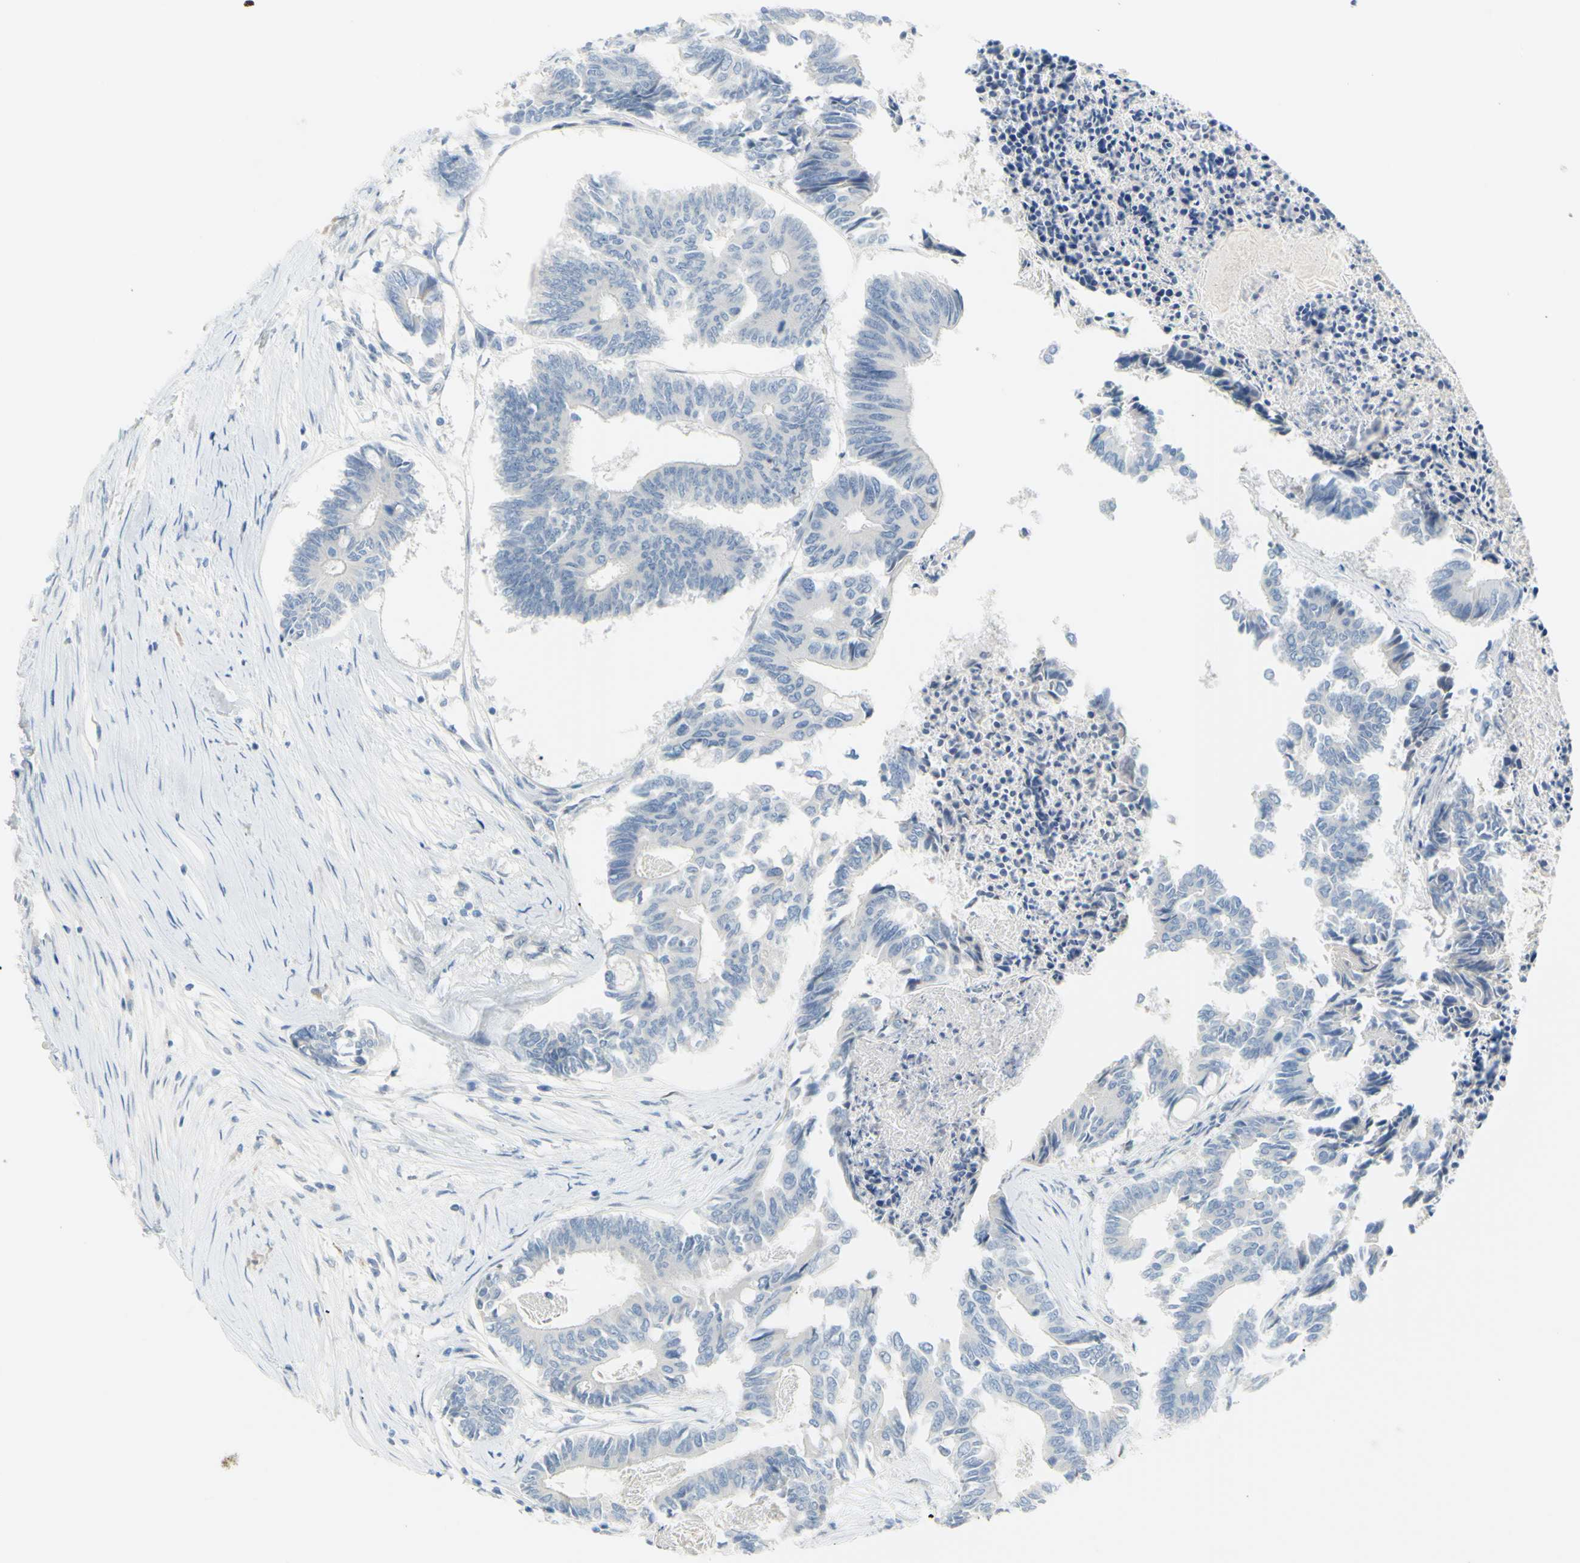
{"staining": {"intensity": "negative", "quantity": "none", "location": "none"}, "tissue": "colorectal cancer", "cell_type": "Tumor cells", "image_type": "cancer", "snomed": [{"axis": "morphology", "description": "Adenocarcinoma, NOS"}, {"axis": "topography", "description": "Rectum"}], "caption": "DAB (3,3'-diaminobenzidine) immunohistochemical staining of human colorectal cancer reveals no significant staining in tumor cells. The staining is performed using DAB brown chromogen with nuclei counter-stained in using hematoxylin.", "gene": "DCT", "patient": {"sex": "male", "age": 63}}